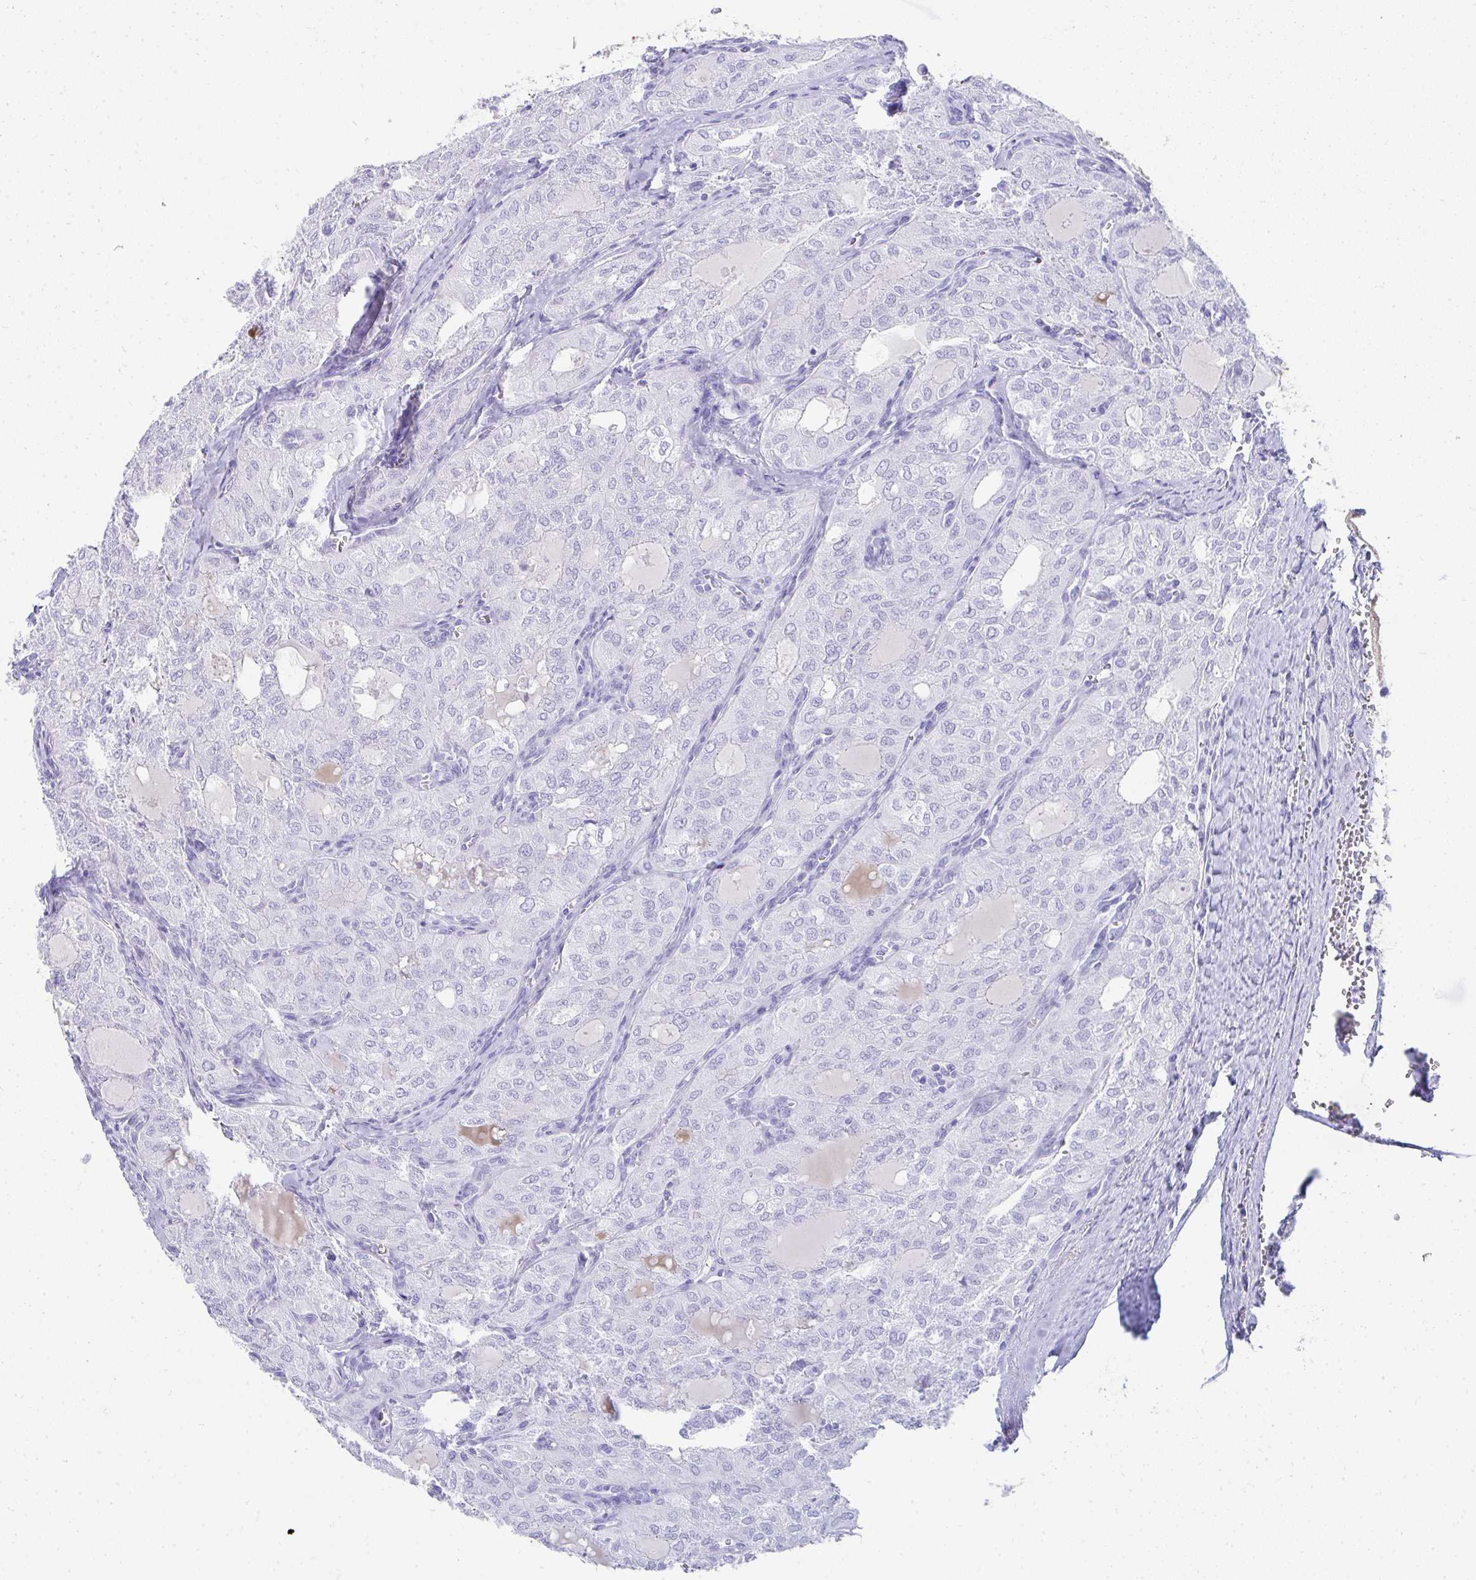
{"staining": {"intensity": "negative", "quantity": "none", "location": "none"}, "tissue": "thyroid cancer", "cell_type": "Tumor cells", "image_type": "cancer", "snomed": [{"axis": "morphology", "description": "Follicular adenoma carcinoma, NOS"}, {"axis": "topography", "description": "Thyroid gland"}], "caption": "IHC image of human thyroid follicular adenoma carcinoma stained for a protein (brown), which displays no positivity in tumor cells.", "gene": "TNNT1", "patient": {"sex": "male", "age": 75}}